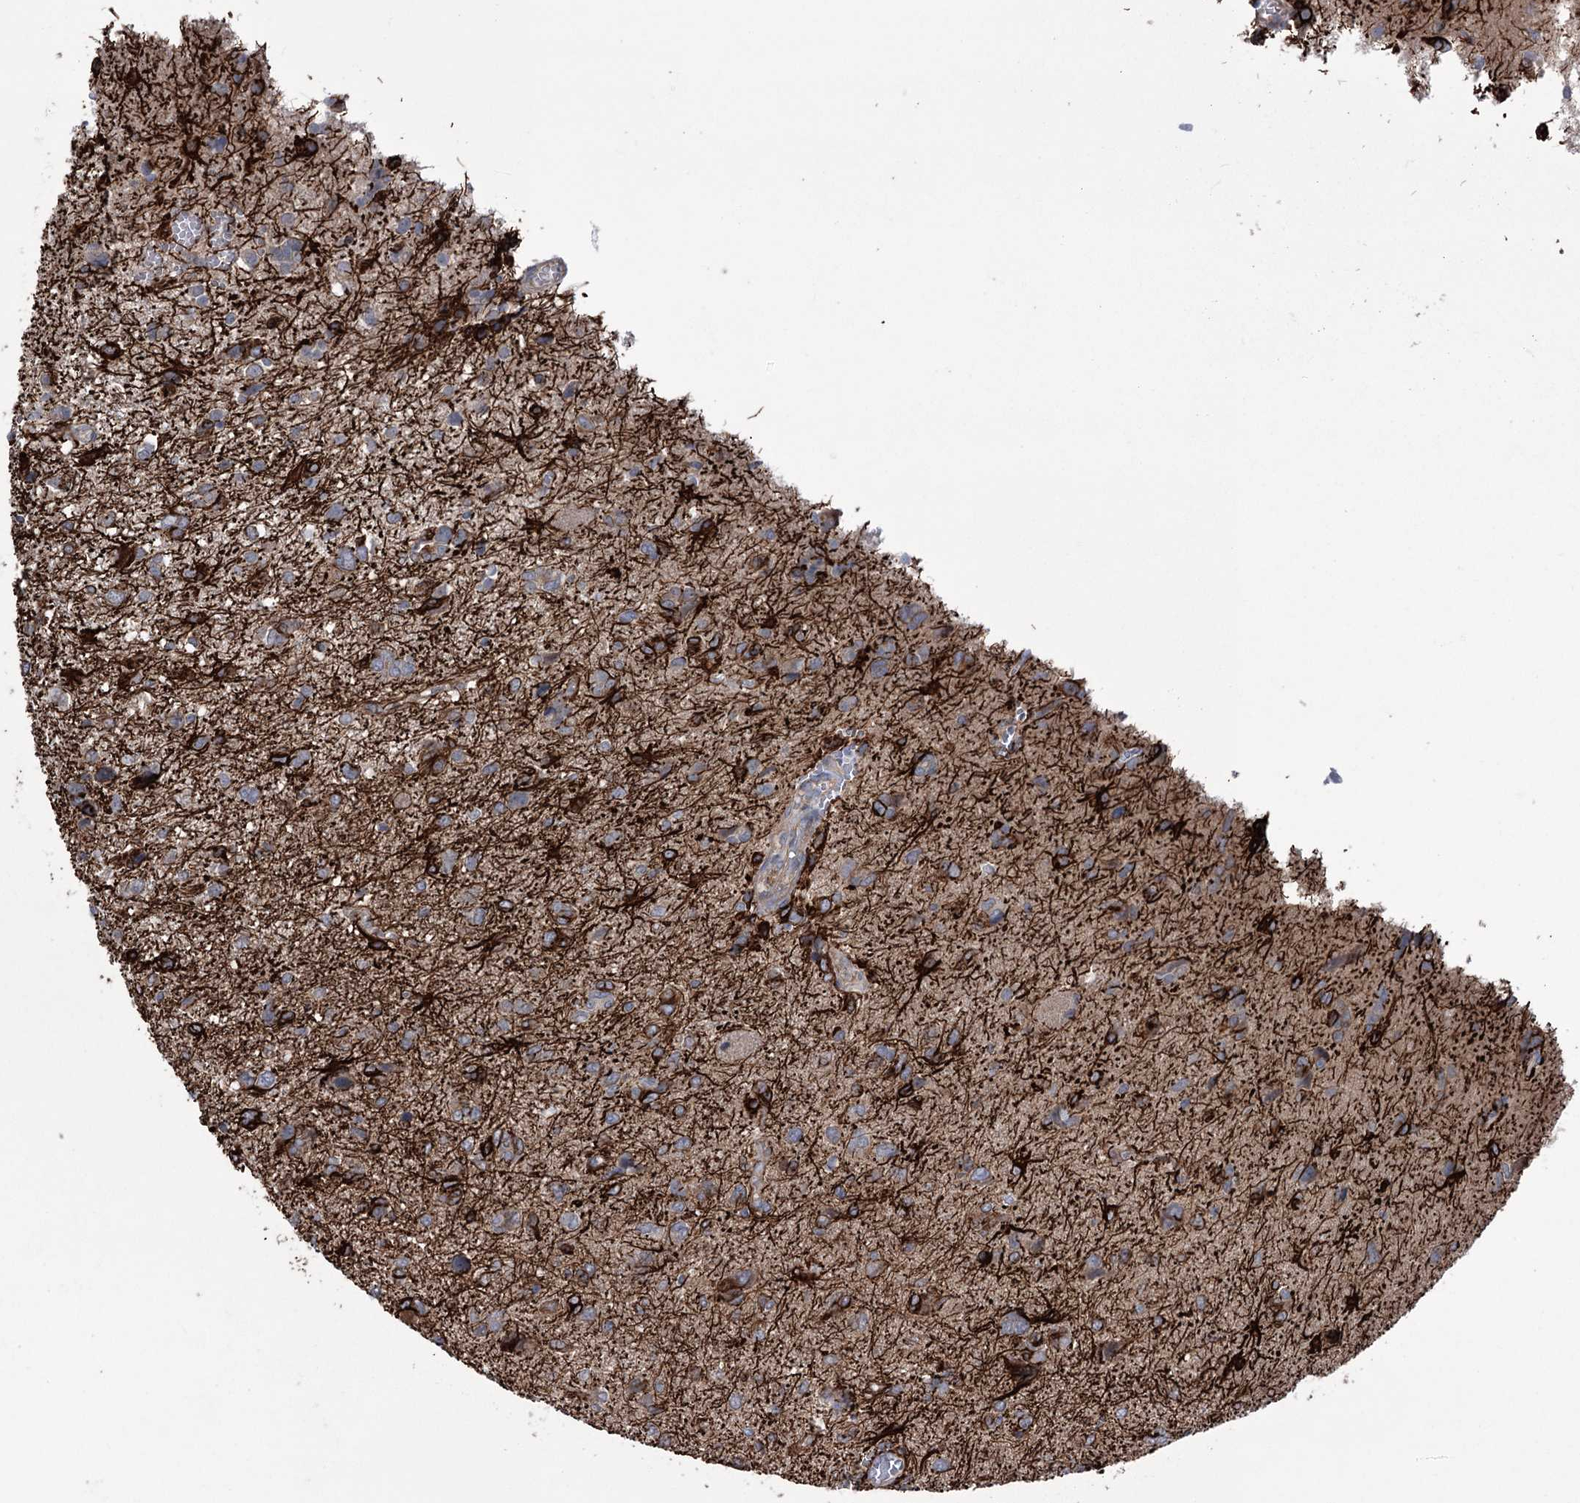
{"staining": {"intensity": "moderate", "quantity": "<25%", "location": "cytoplasmic/membranous"}, "tissue": "glioma", "cell_type": "Tumor cells", "image_type": "cancer", "snomed": [{"axis": "morphology", "description": "Glioma, malignant, High grade"}, {"axis": "topography", "description": "Brain"}], "caption": "DAB (3,3'-diaminobenzidine) immunohistochemical staining of glioma displays moderate cytoplasmic/membranous protein expression in approximately <25% of tumor cells.", "gene": "TRIM71", "patient": {"sex": "female", "age": 59}}